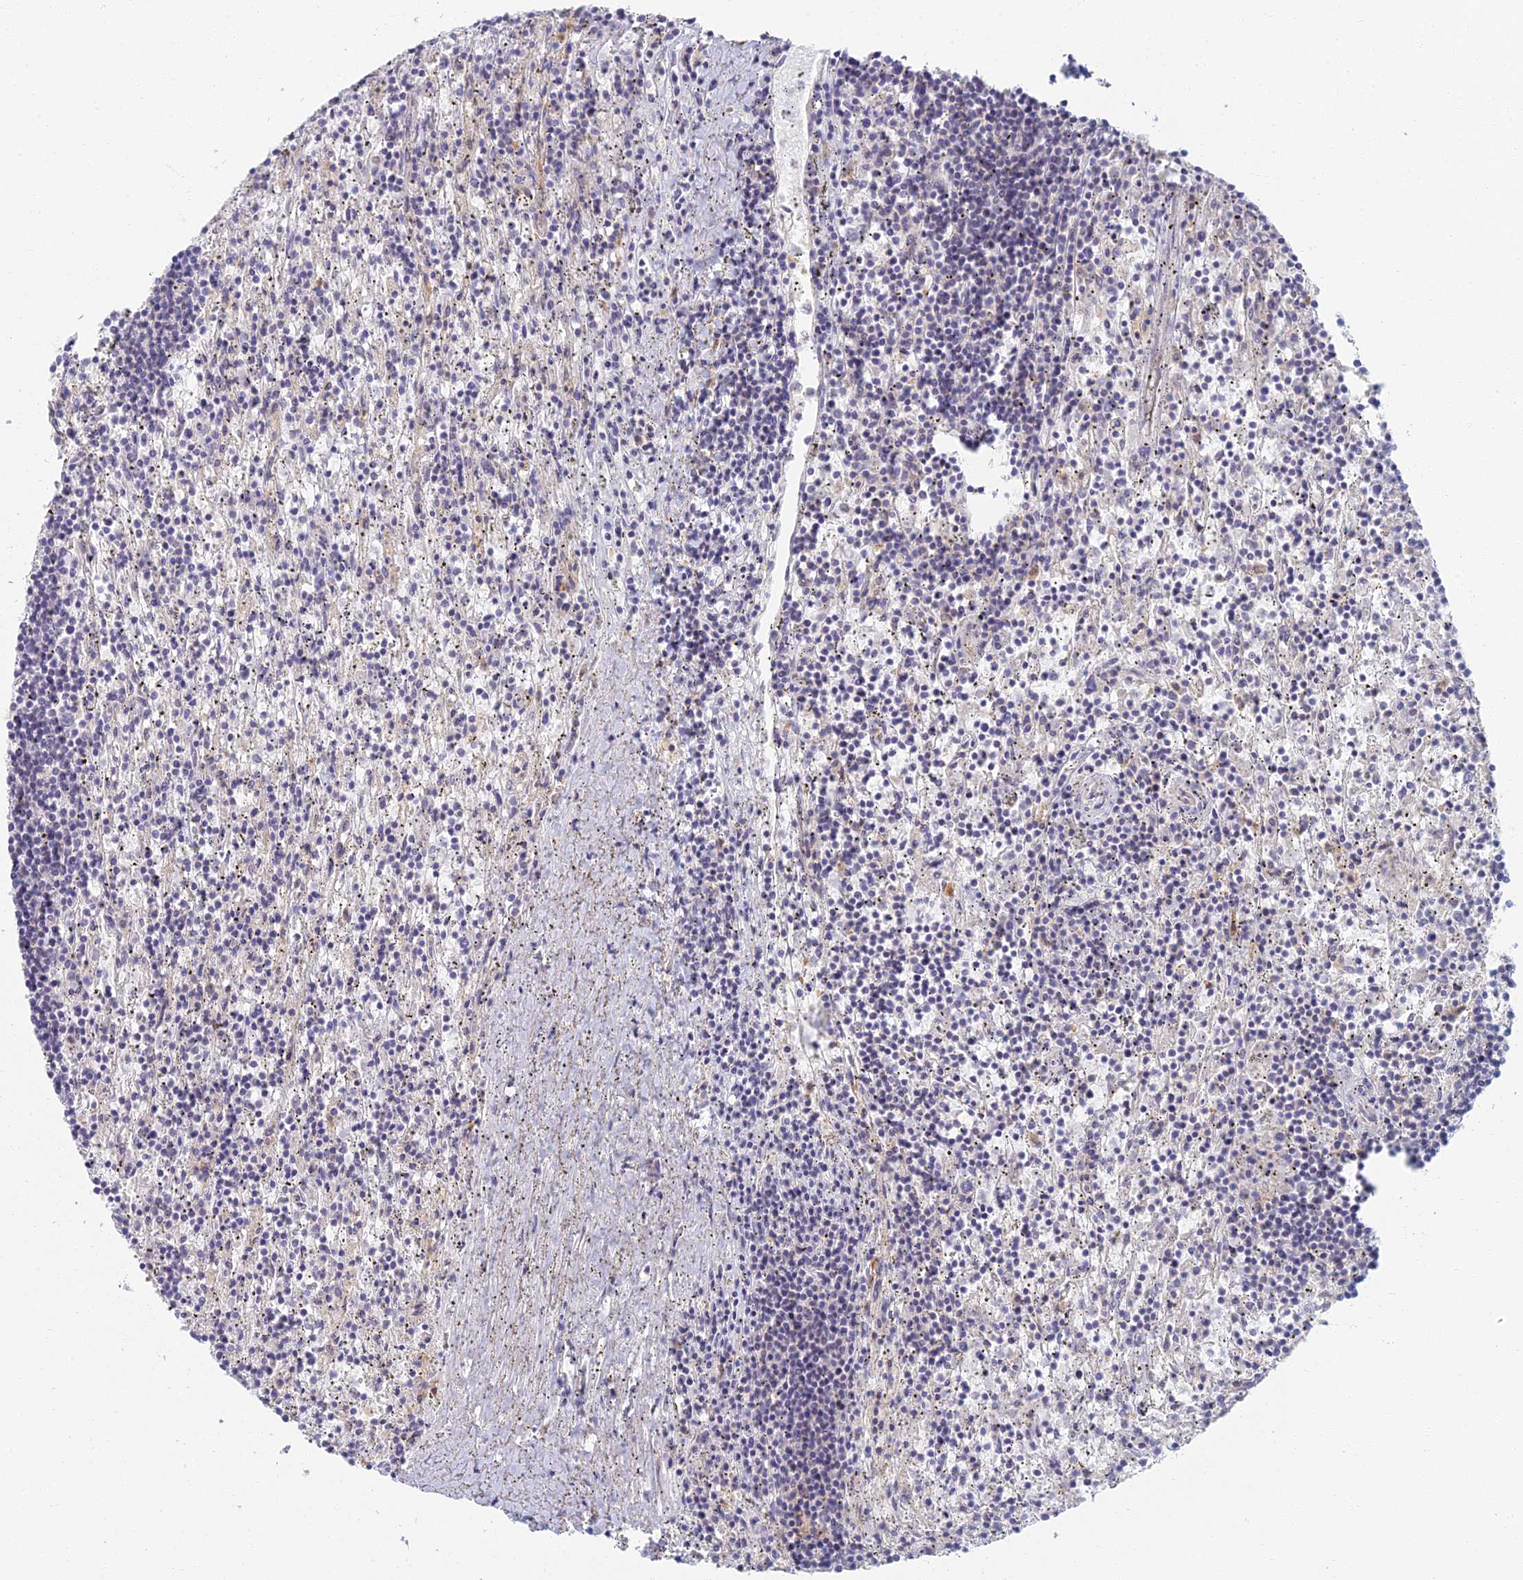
{"staining": {"intensity": "negative", "quantity": "none", "location": "none"}, "tissue": "lymphoma", "cell_type": "Tumor cells", "image_type": "cancer", "snomed": [{"axis": "morphology", "description": "Malignant lymphoma, non-Hodgkin's type, Low grade"}, {"axis": "topography", "description": "Spleen"}], "caption": "An immunohistochemistry micrograph of low-grade malignant lymphoma, non-Hodgkin's type is shown. There is no staining in tumor cells of low-grade malignant lymphoma, non-Hodgkin's type.", "gene": "RBSN", "patient": {"sex": "male", "age": 76}}